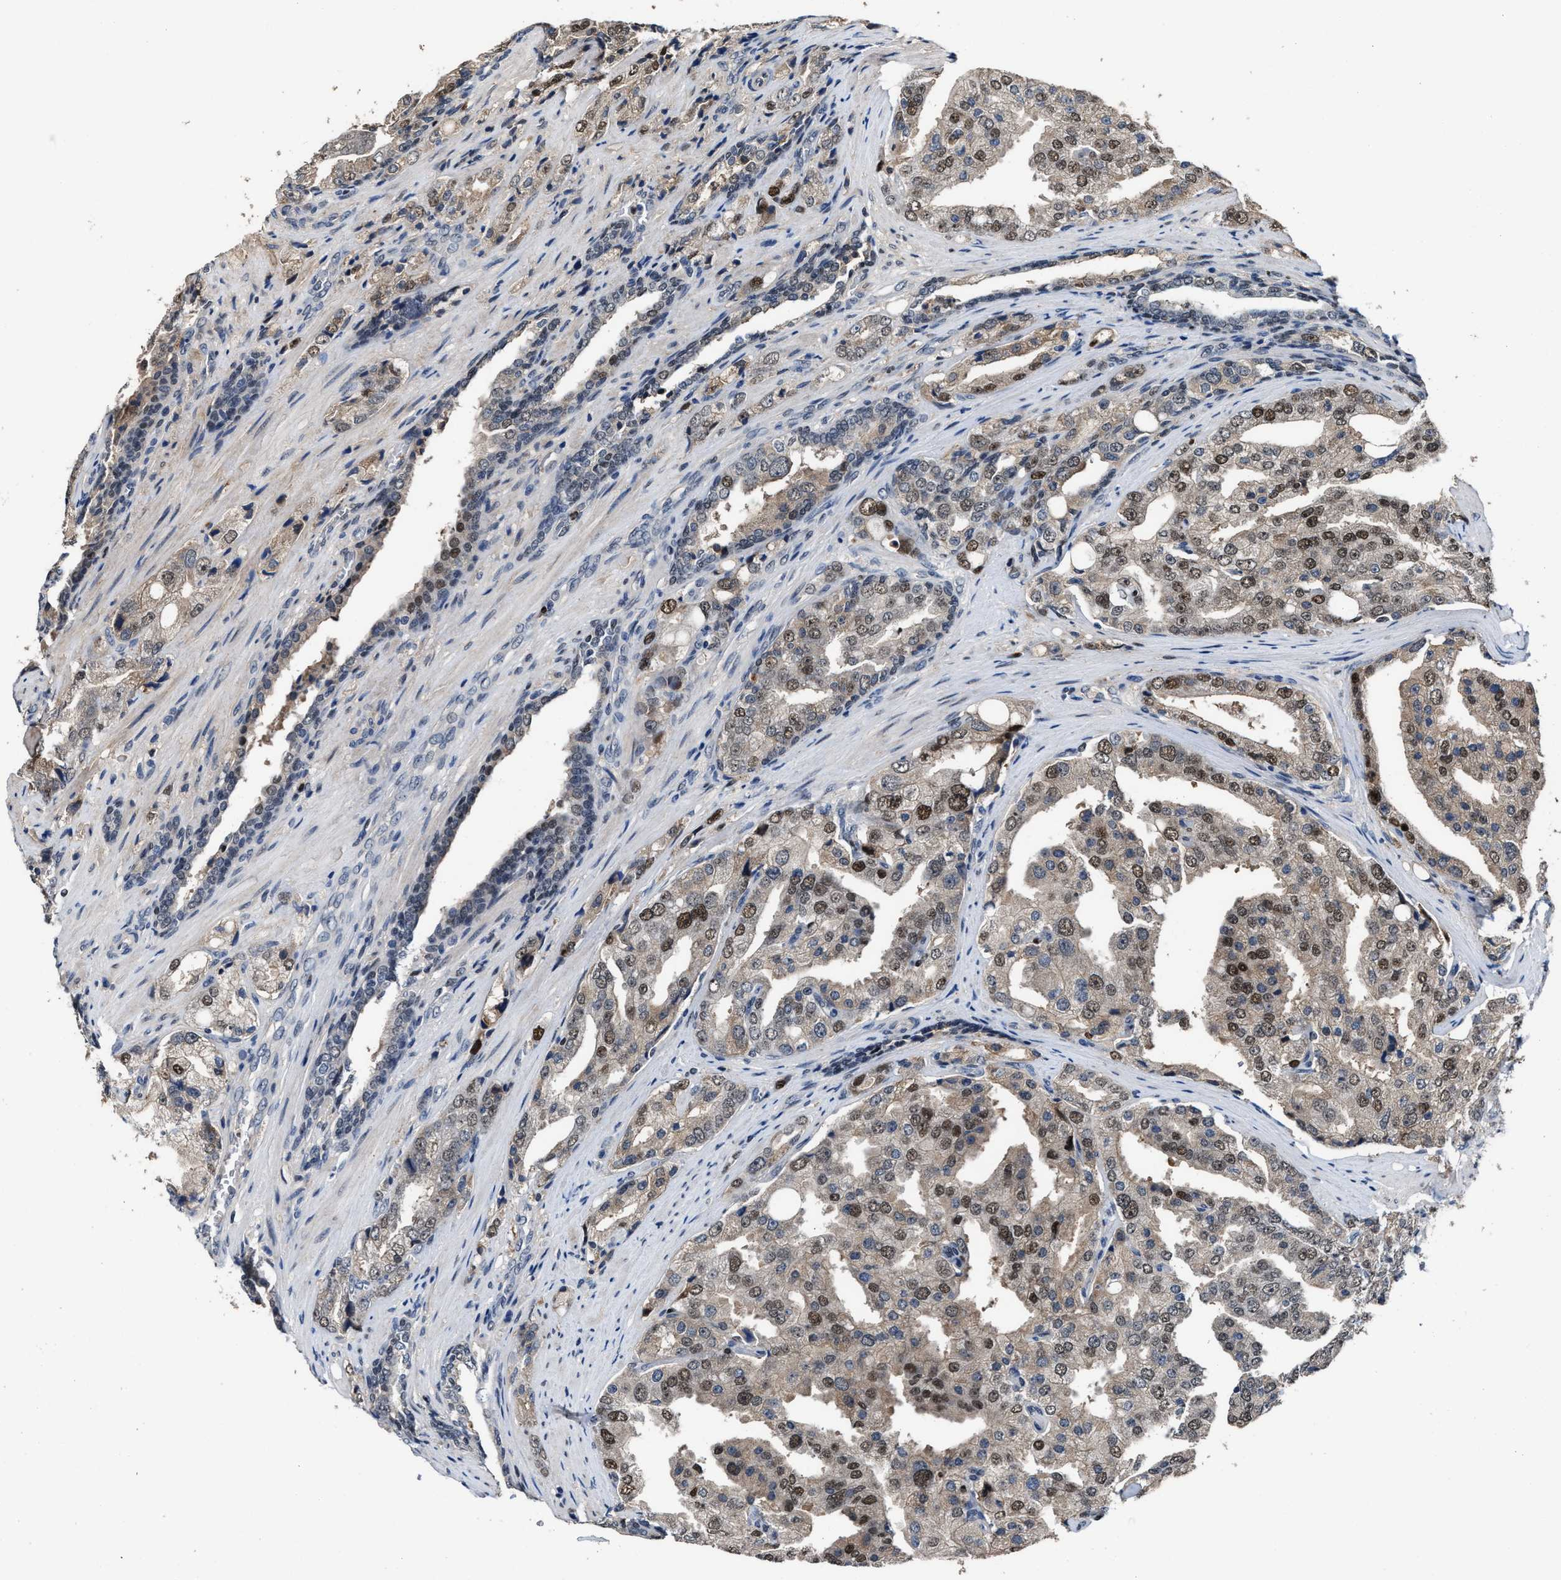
{"staining": {"intensity": "moderate", "quantity": "25%-75%", "location": "cytoplasmic/membranous,nuclear"}, "tissue": "prostate cancer", "cell_type": "Tumor cells", "image_type": "cancer", "snomed": [{"axis": "morphology", "description": "Adenocarcinoma, High grade"}, {"axis": "topography", "description": "Prostate"}], "caption": "Protein expression analysis of human adenocarcinoma (high-grade) (prostate) reveals moderate cytoplasmic/membranous and nuclear positivity in approximately 25%-75% of tumor cells.", "gene": "ZNF20", "patient": {"sex": "male", "age": 50}}